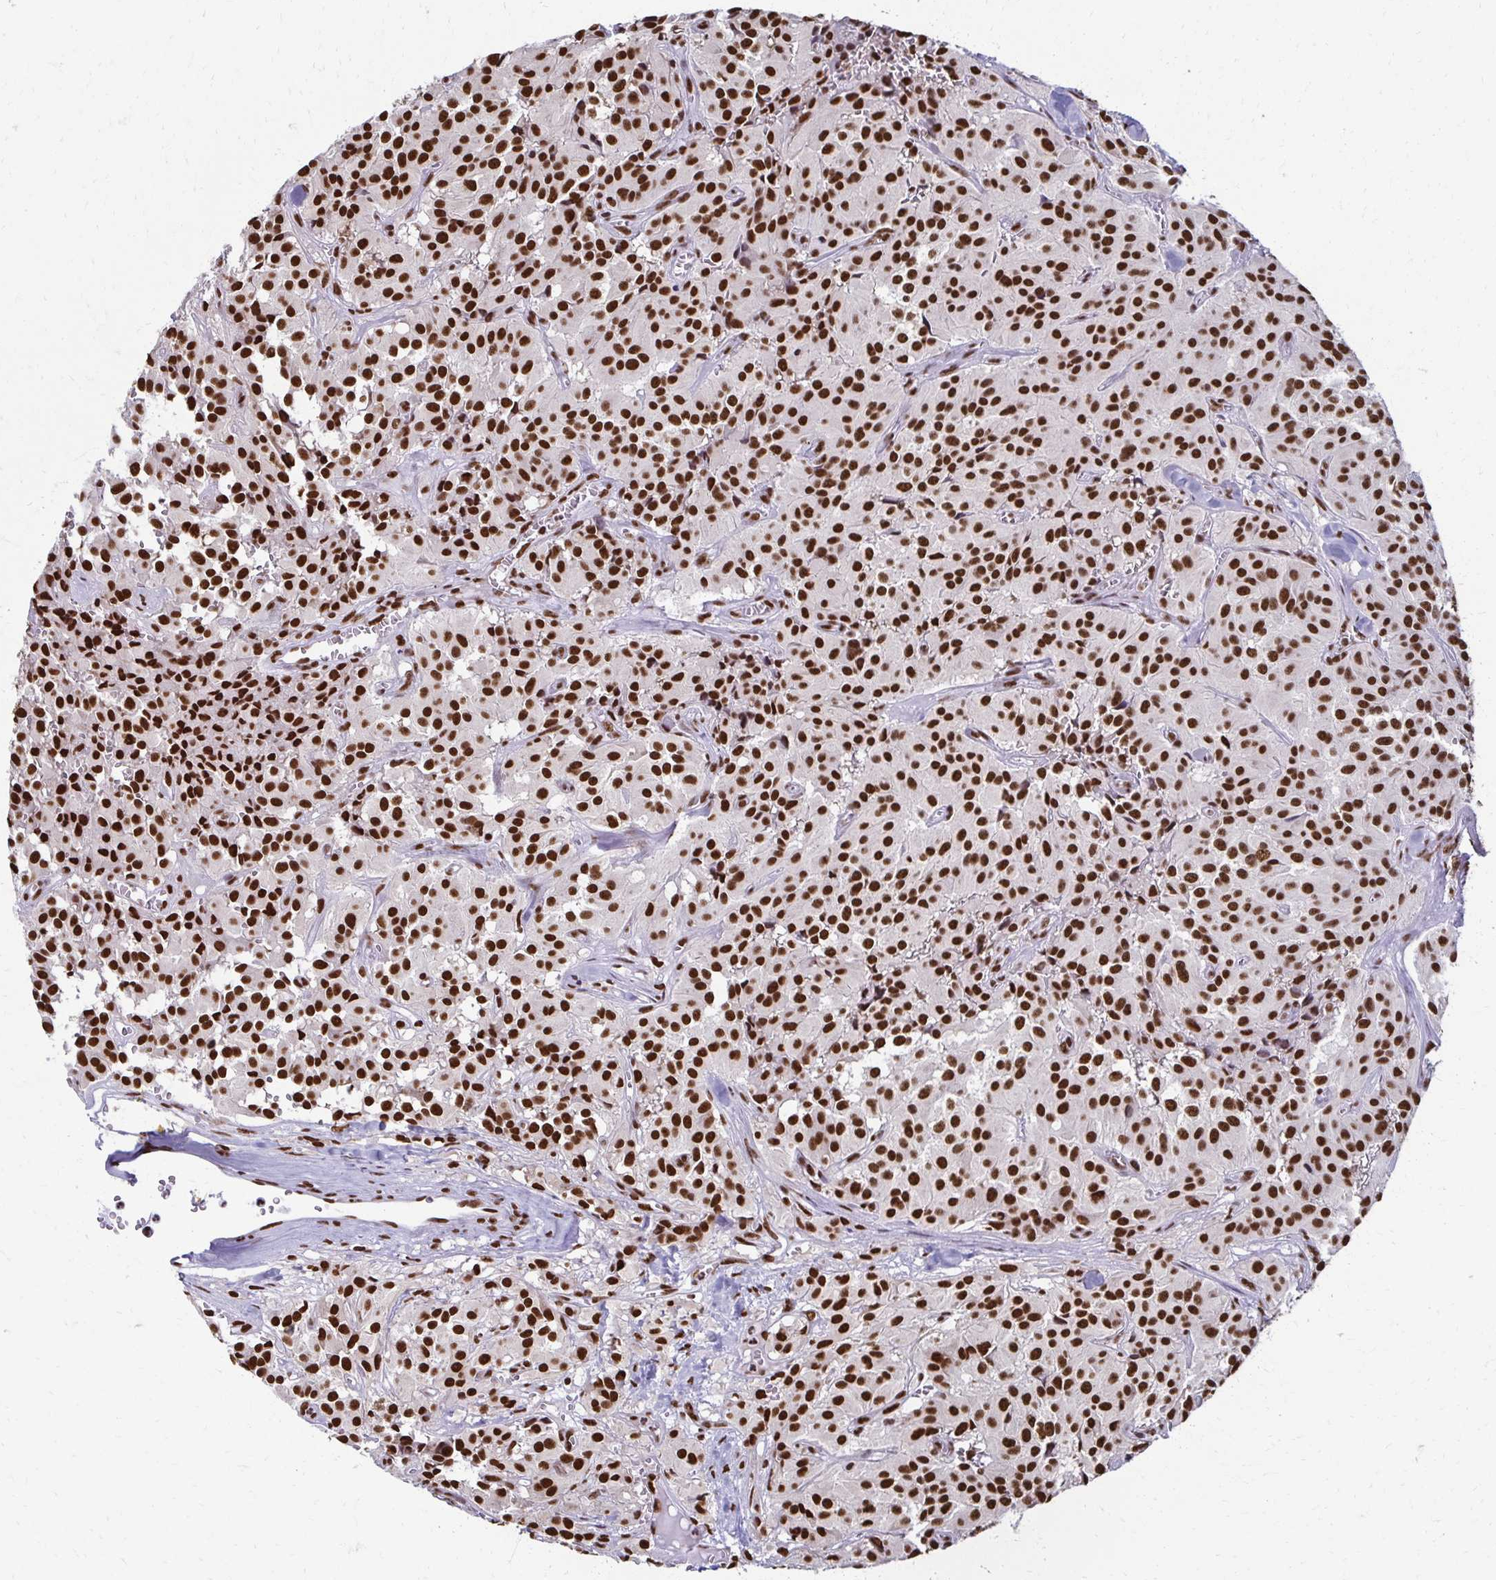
{"staining": {"intensity": "strong", "quantity": ">75%", "location": "nuclear"}, "tissue": "glioma", "cell_type": "Tumor cells", "image_type": "cancer", "snomed": [{"axis": "morphology", "description": "Glioma, malignant, Low grade"}, {"axis": "topography", "description": "Brain"}], "caption": "IHC micrograph of glioma stained for a protein (brown), which shows high levels of strong nuclear positivity in about >75% of tumor cells.", "gene": "NONO", "patient": {"sex": "male", "age": 42}}